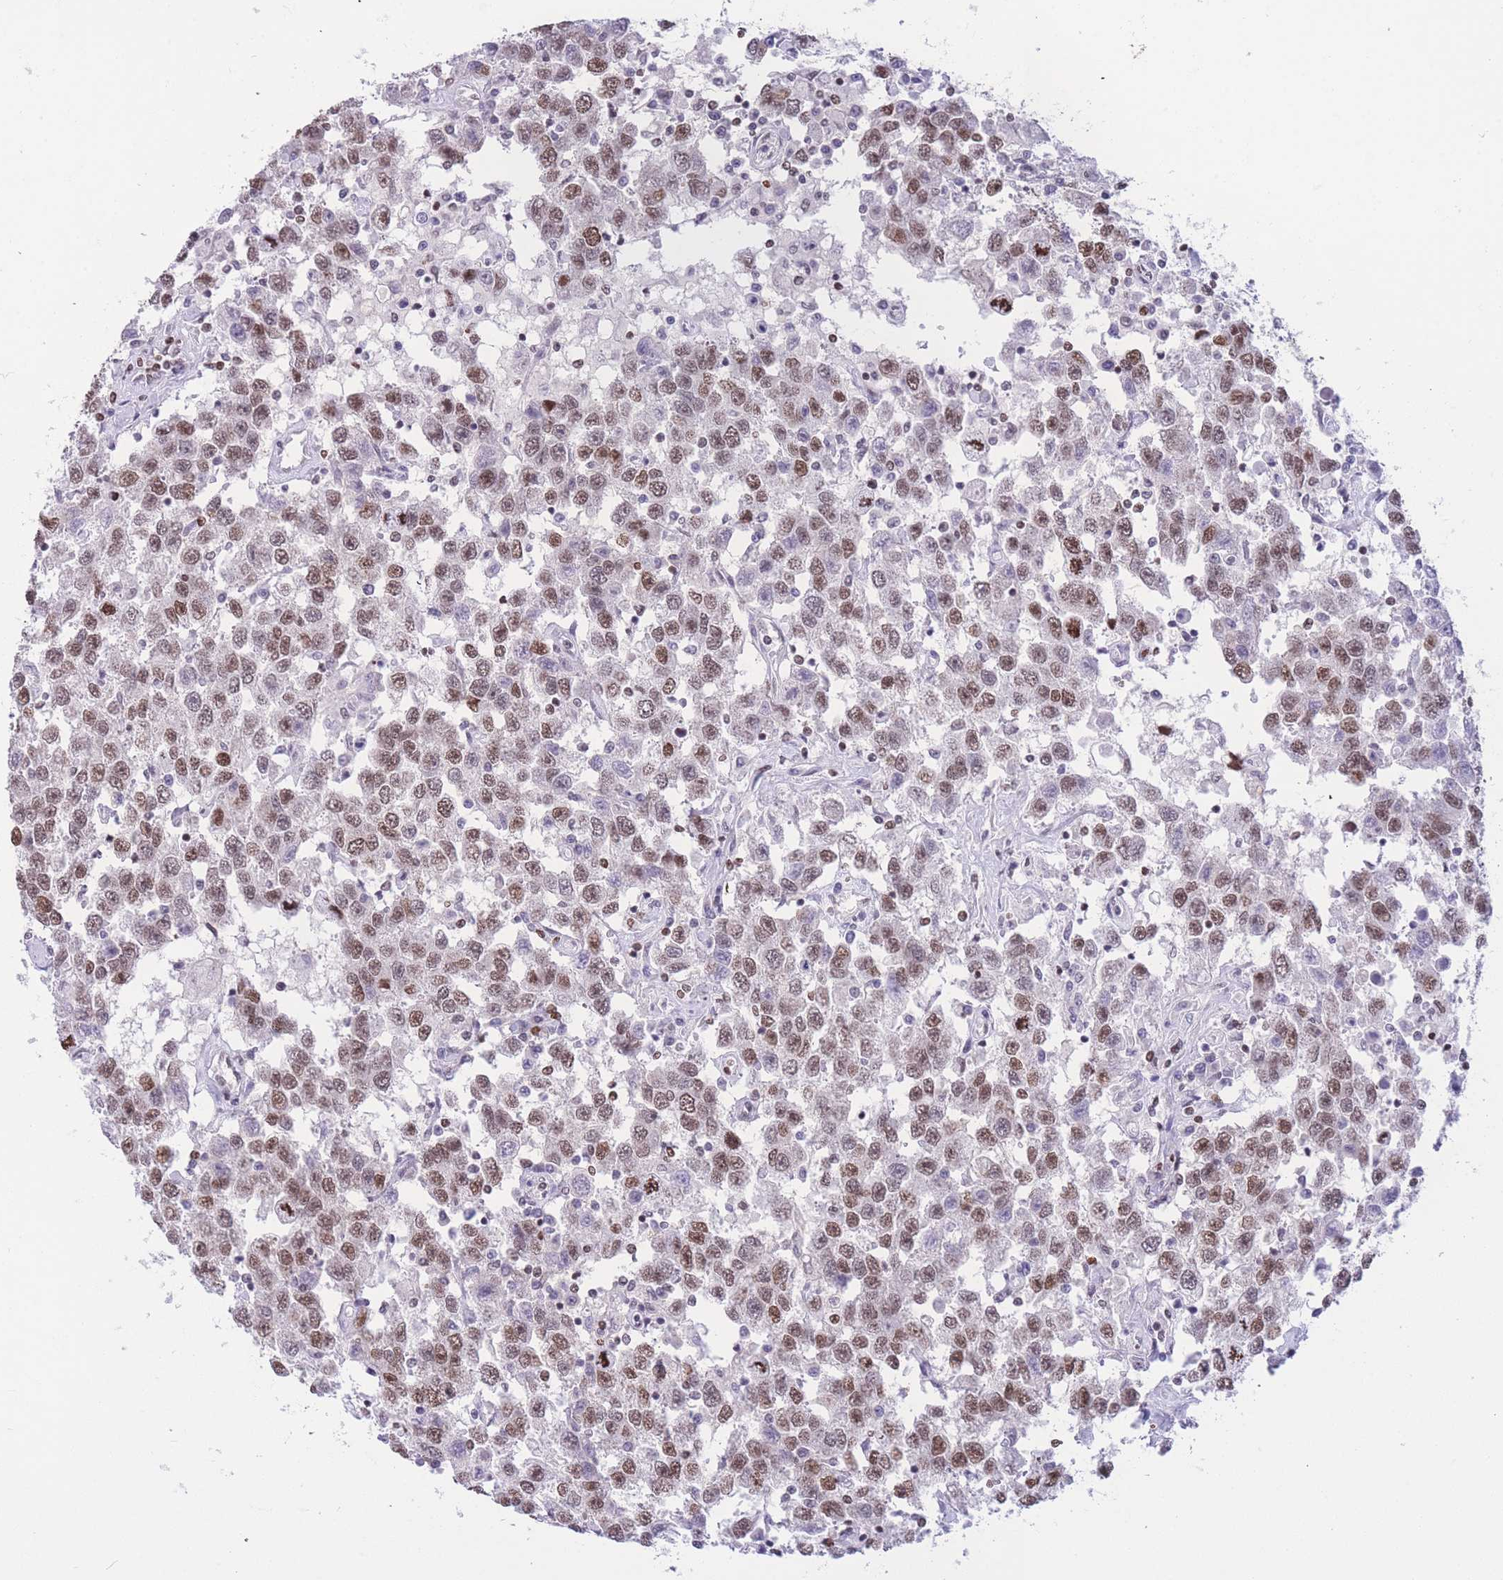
{"staining": {"intensity": "moderate", "quantity": ">75%", "location": "nuclear"}, "tissue": "testis cancer", "cell_type": "Tumor cells", "image_type": "cancer", "snomed": [{"axis": "morphology", "description": "Seminoma, NOS"}, {"axis": "topography", "description": "Testis"}], "caption": "Human testis seminoma stained for a protein (brown) reveals moderate nuclear positive expression in about >75% of tumor cells.", "gene": "HMGN1", "patient": {"sex": "male", "age": 41}}